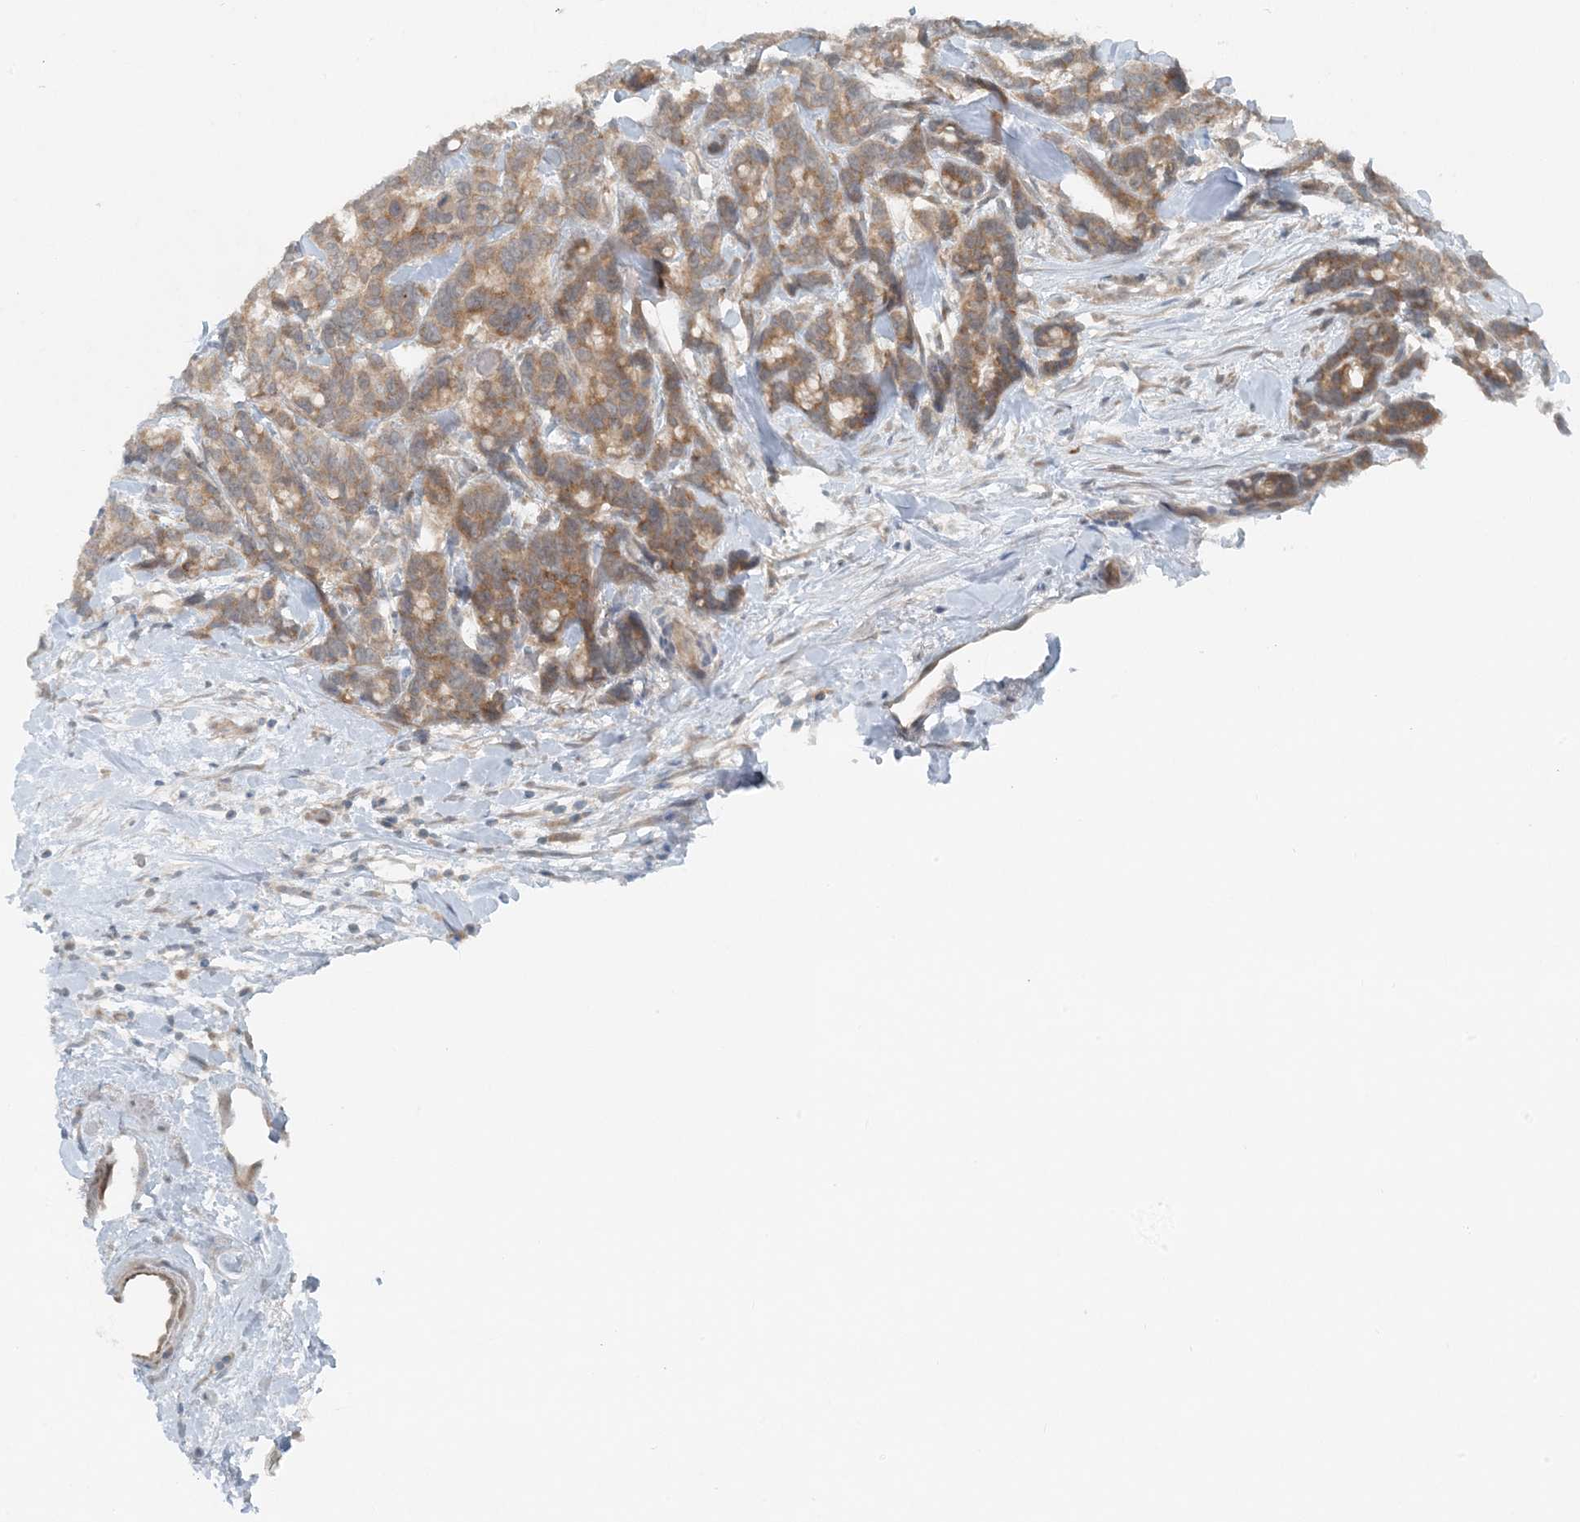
{"staining": {"intensity": "moderate", "quantity": ">75%", "location": "cytoplasmic/membranous"}, "tissue": "breast cancer", "cell_type": "Tumor cells", "image_type": "cancer", "snomed": [{"axis": "morphology", "description": "Duct carcinoma"}, {"axis": "topography", "description": "Breast"}], "caption": "Brown immunohistochemical staining in human breast cancer displays moderate cytoplasmic/membranous expression in about >75% of tumor cells. The staining was performed using DAB (3,3'-diaminobenzidine), with brown indicating positive protein expression. Nuclei are stained blue with hematoxylin.", "gene": "MITD1", "patient": {"sex": "female", "age": 87}}